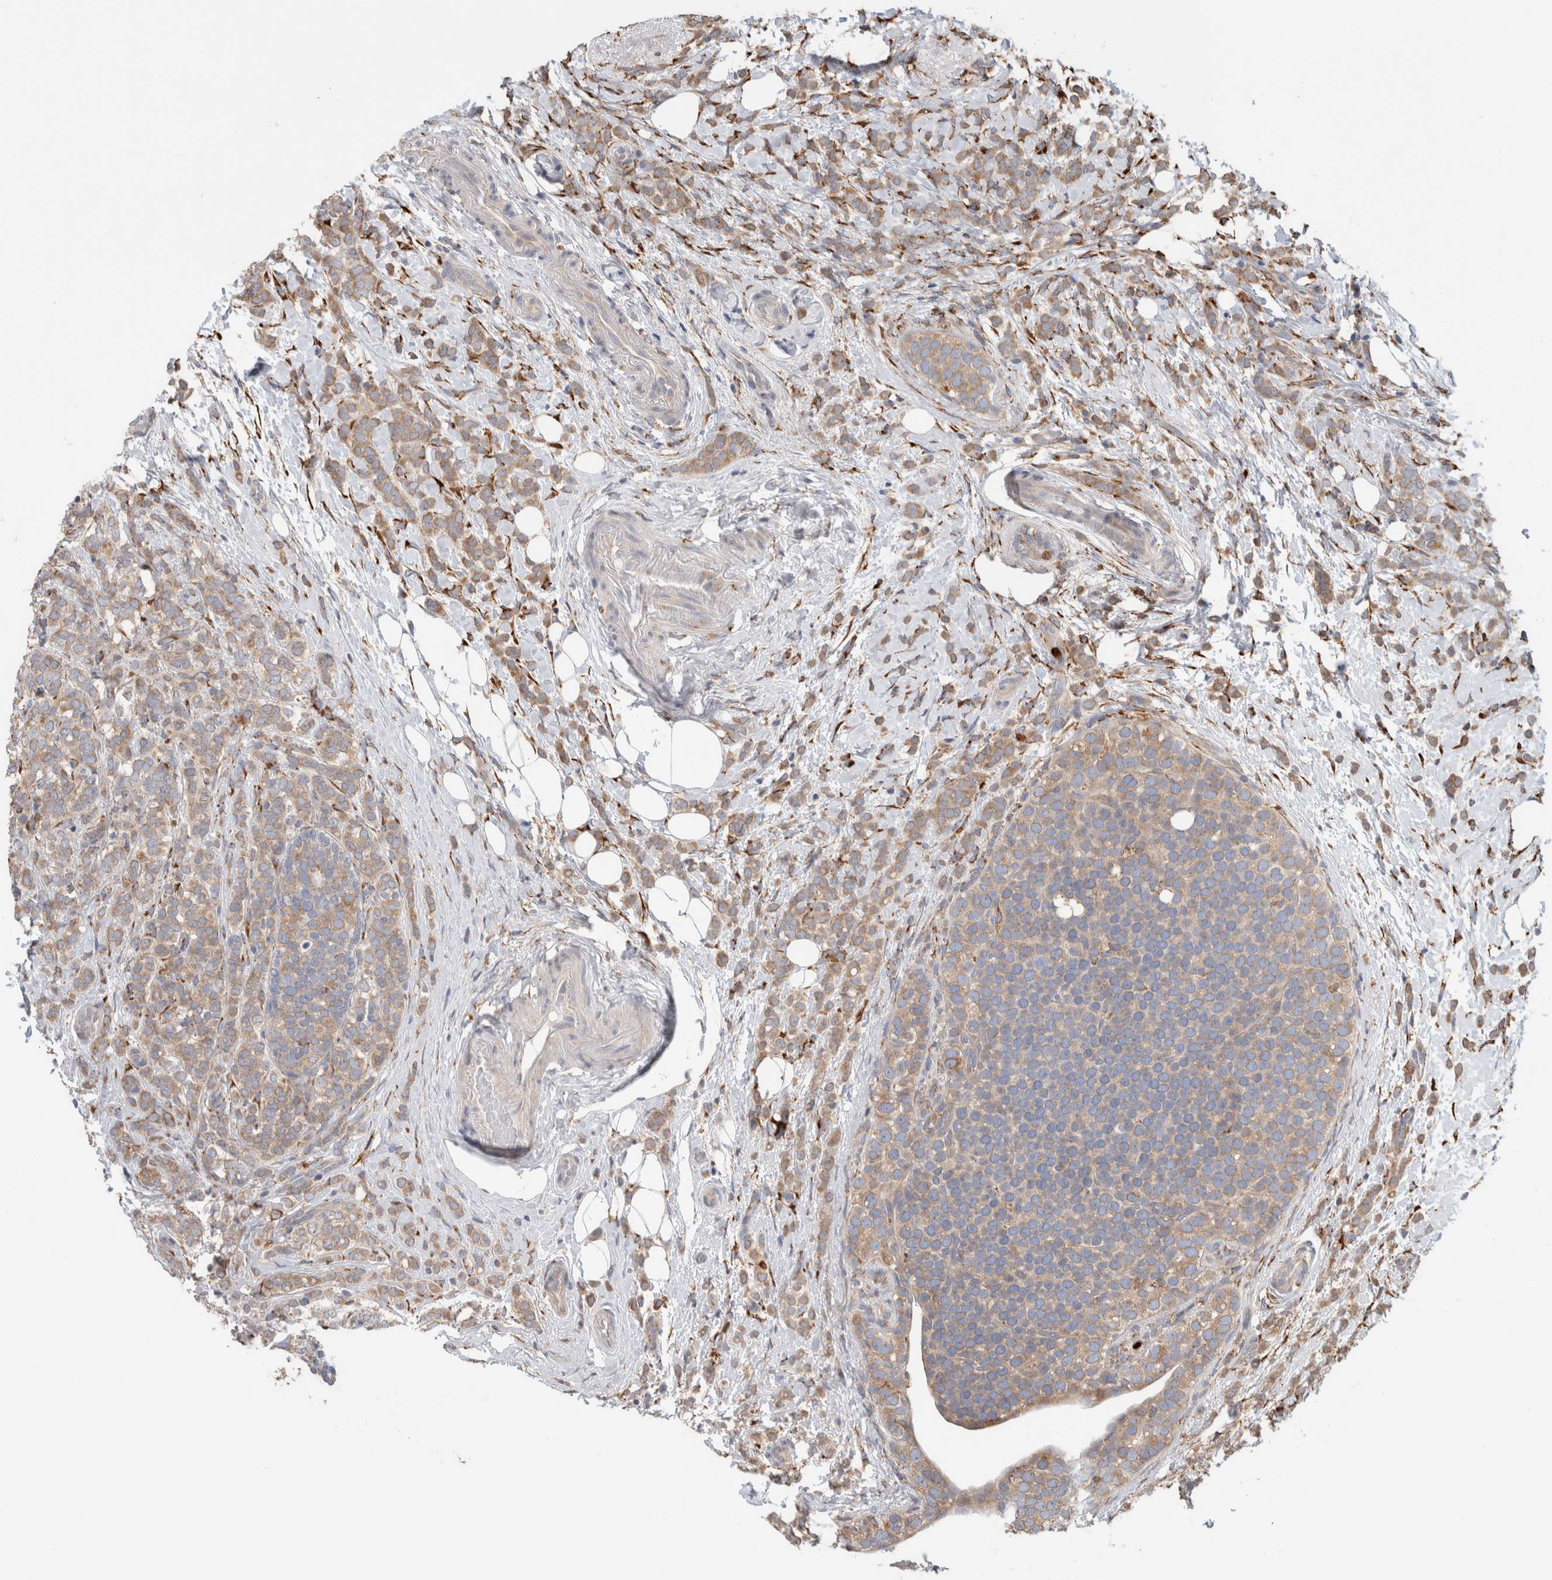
{"staining": {"intensity": "moderate", "quantity": "25%-75%", "location": "cytoplasmic/membranous"}, "tissue": "breast cancer", "cell_type": "Tumor cells", "image_type": "cancer", "snomed": [{"axis": "morphology", "description": "Lobular carcinoma"}, {"axis": "topography", "description": "Breast"}], "caption": "Moderate cytoplasmic/membranous protein staining is seen in about 25%-75% of tumor cells in lobular carcinoma (breast).", "gene": "P4HA1", "patient": {"sex": "female", "age": 50}}